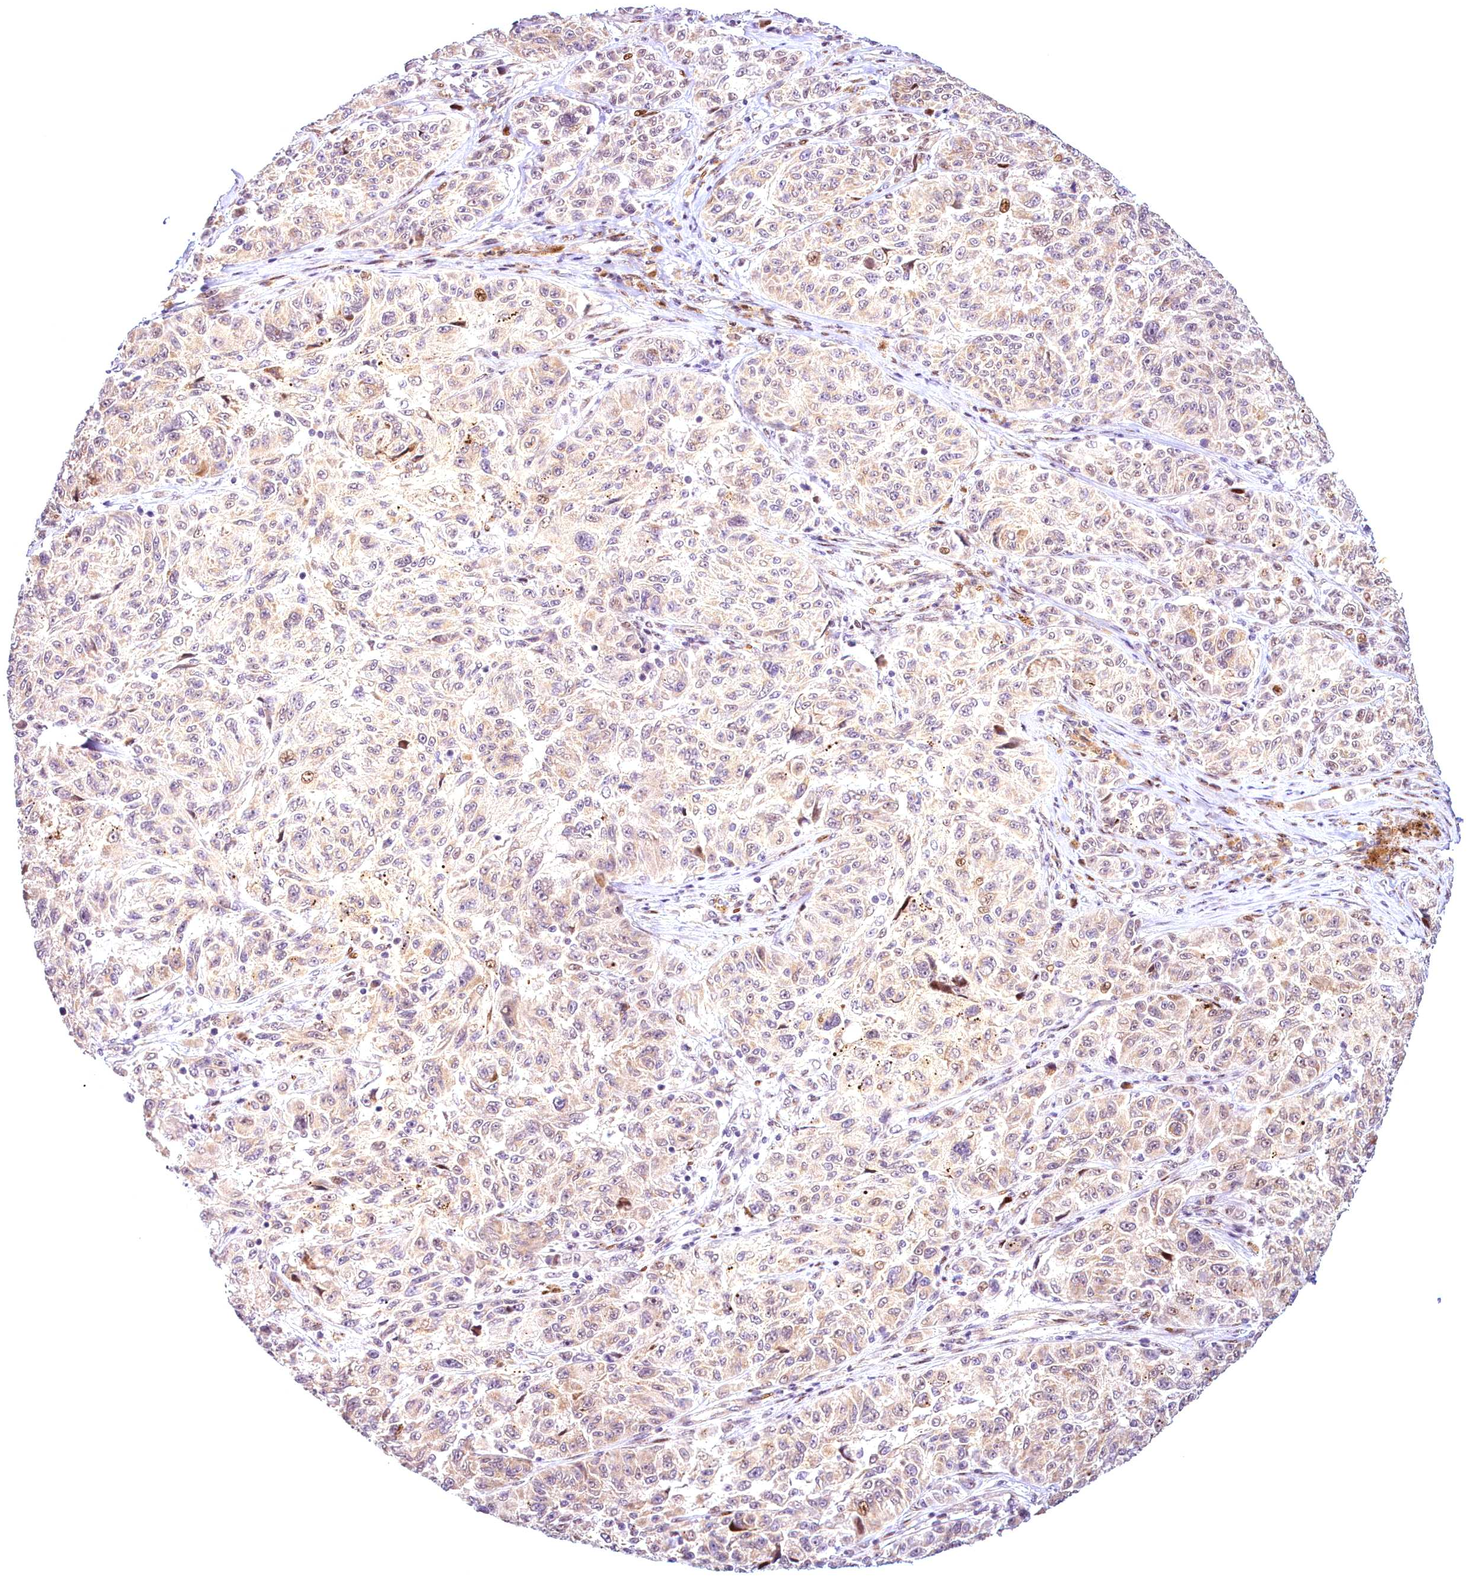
{"staining": {"intensity": "weak", "quantity": "<25%", "location": "cytoplasmic/membranous,nuclear"}, "tissue": "melanoma", "cell_type": "Tumor cells", "image_type": "cancer", "snomed": [{"axis": "morphology", "description": "Malignant melanoma, NOS"}, {"axis": "topography", "description": "Skin"}], "caption": "Immunohistochemistry histopathology image of neoplastic tissue: malignant melanoma stained with DAB (3,3'-diaminobenzidine) exhibits no significant protein positivity in tumor cells.", "gene": "AP1M1", "patient": {"sex": "male", "age": 53}}